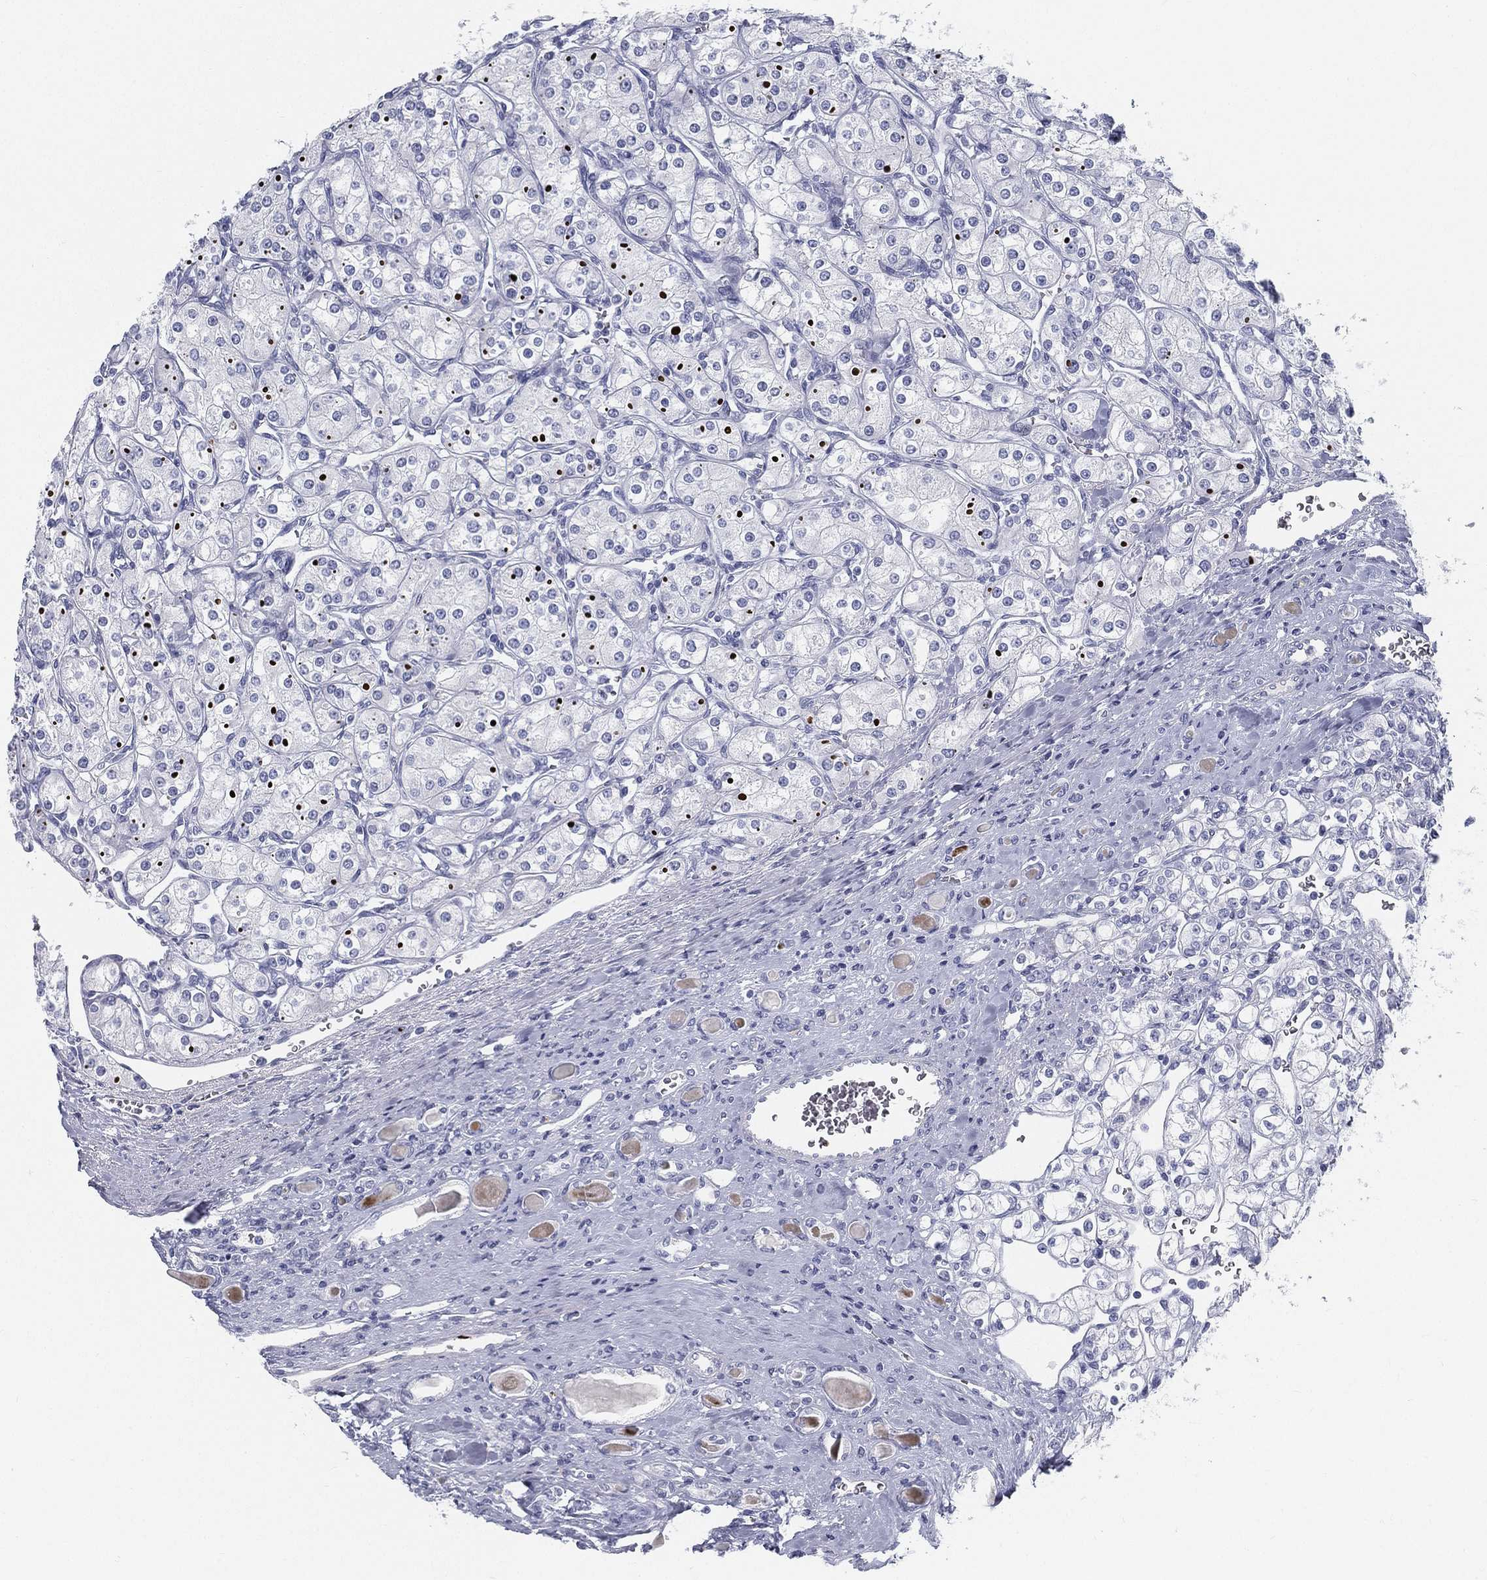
{"staining": {"intensity": "negative", "quantity": "none", "location": "none"}, "tissue": "renal cancer", "cell_type": "Tumor cells", "image_type": "cancer", "snomed": [{"axis": "morphology", "description": "Adenocarcinoma, NOS"}, {"axis": "topography", "description": "Kidney"}], "caption": "Image shows no protein expression in tumor cells of renal cancer tissue.", "gene": "SPPL2C", "patient": {"sex": "male", "age": 77}}